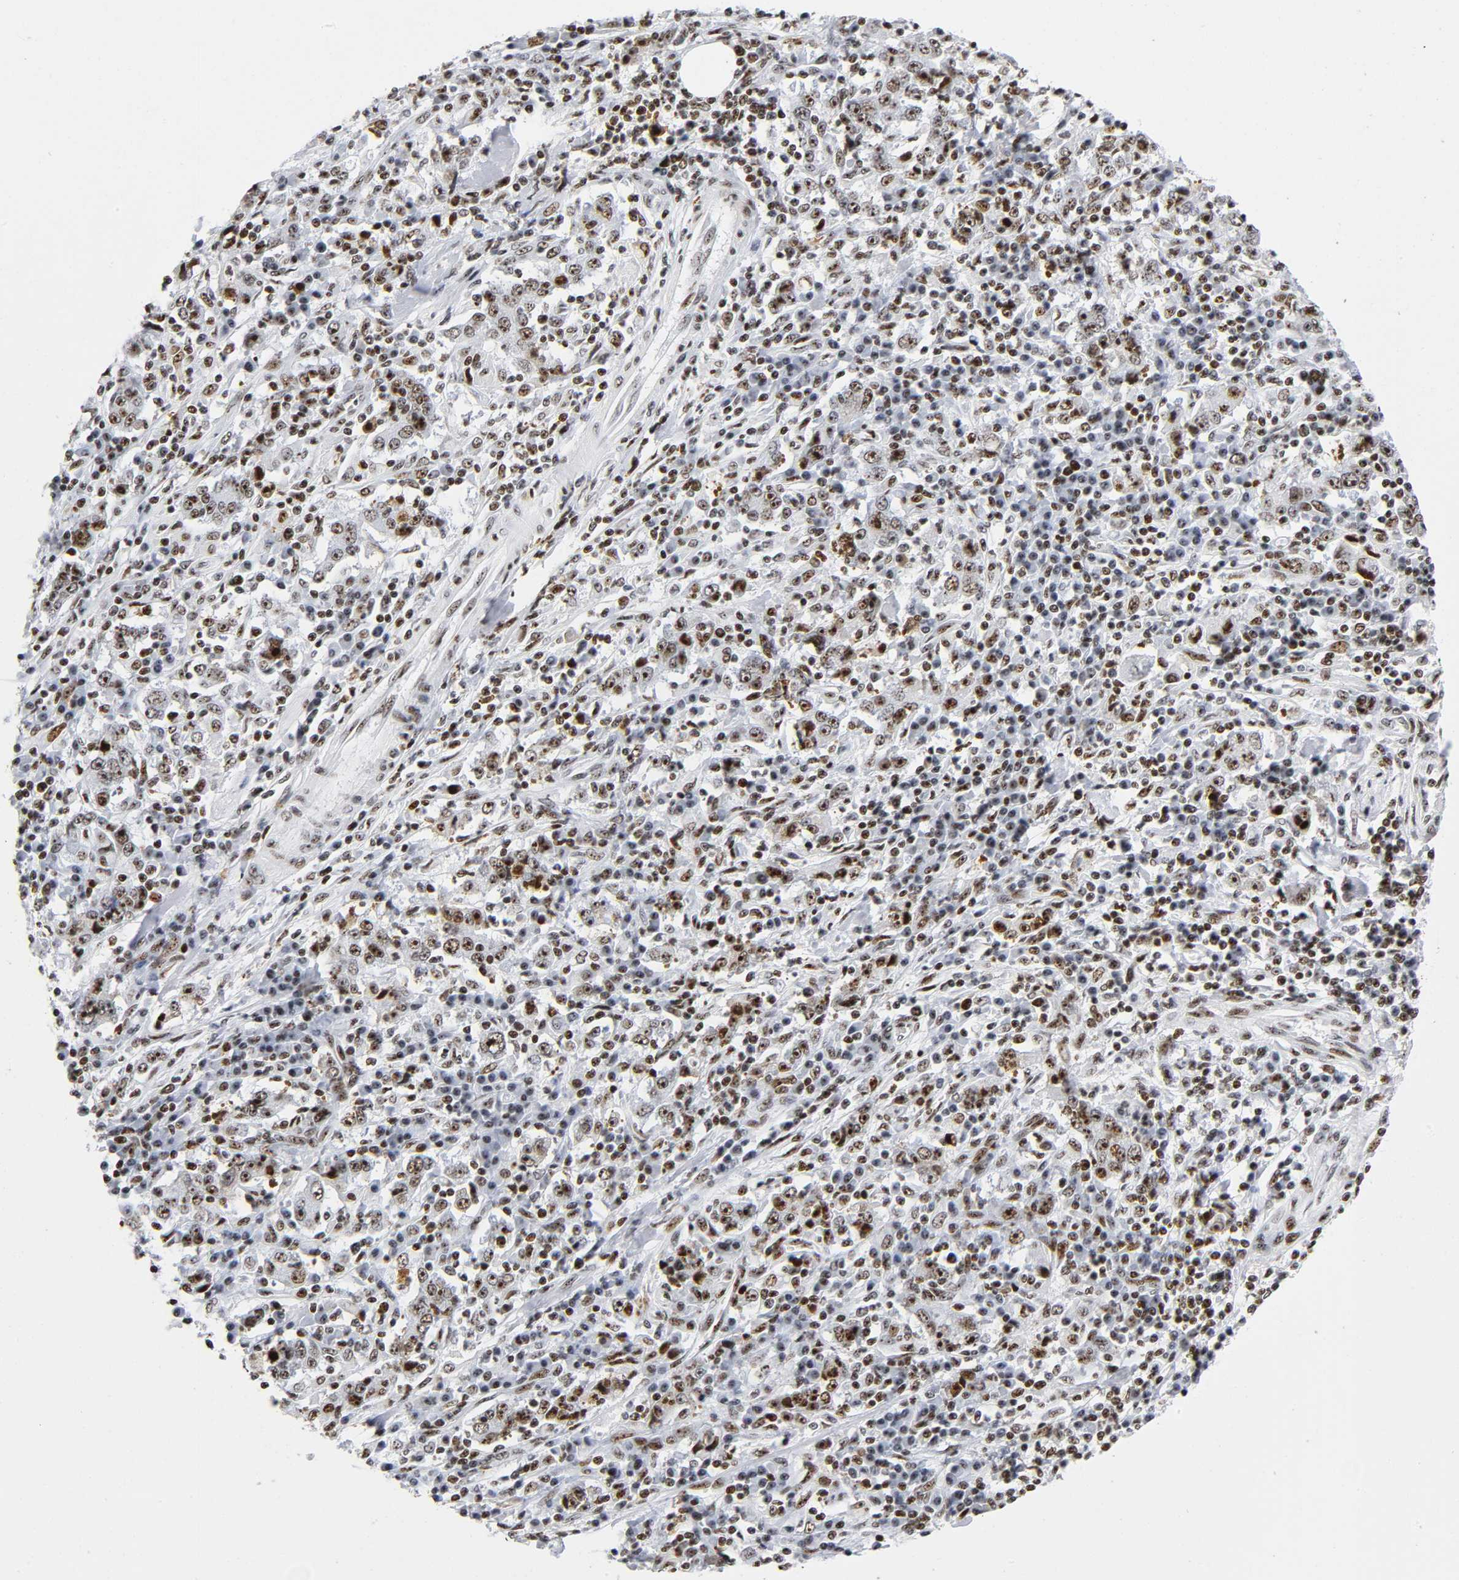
{"staining": {"intensity": "strong", "quantity": ">75%", "location": "nuclear"}, "tissue": "stomach cancer", "cell_type": "Tumor cells", "image_type": "cancer", "snomed": [{"axis": "morphology", "description": "Normal tissue, NOS"}, {"axis": "morphology", "description": "Adenocarcinoma, NOS"}, {"axis": "topography", "description": "Stomach, upper"}, {"axis": "topography", "description": "Stomach"}], "caption": "Human adenocarcinoma (stomach) stained for a protein (brown) demonstrates strong nuclear positive expression in about >75% of tumor cells.", "gene": "UBTF", "patient": {"sex": "male", "age": 59}}